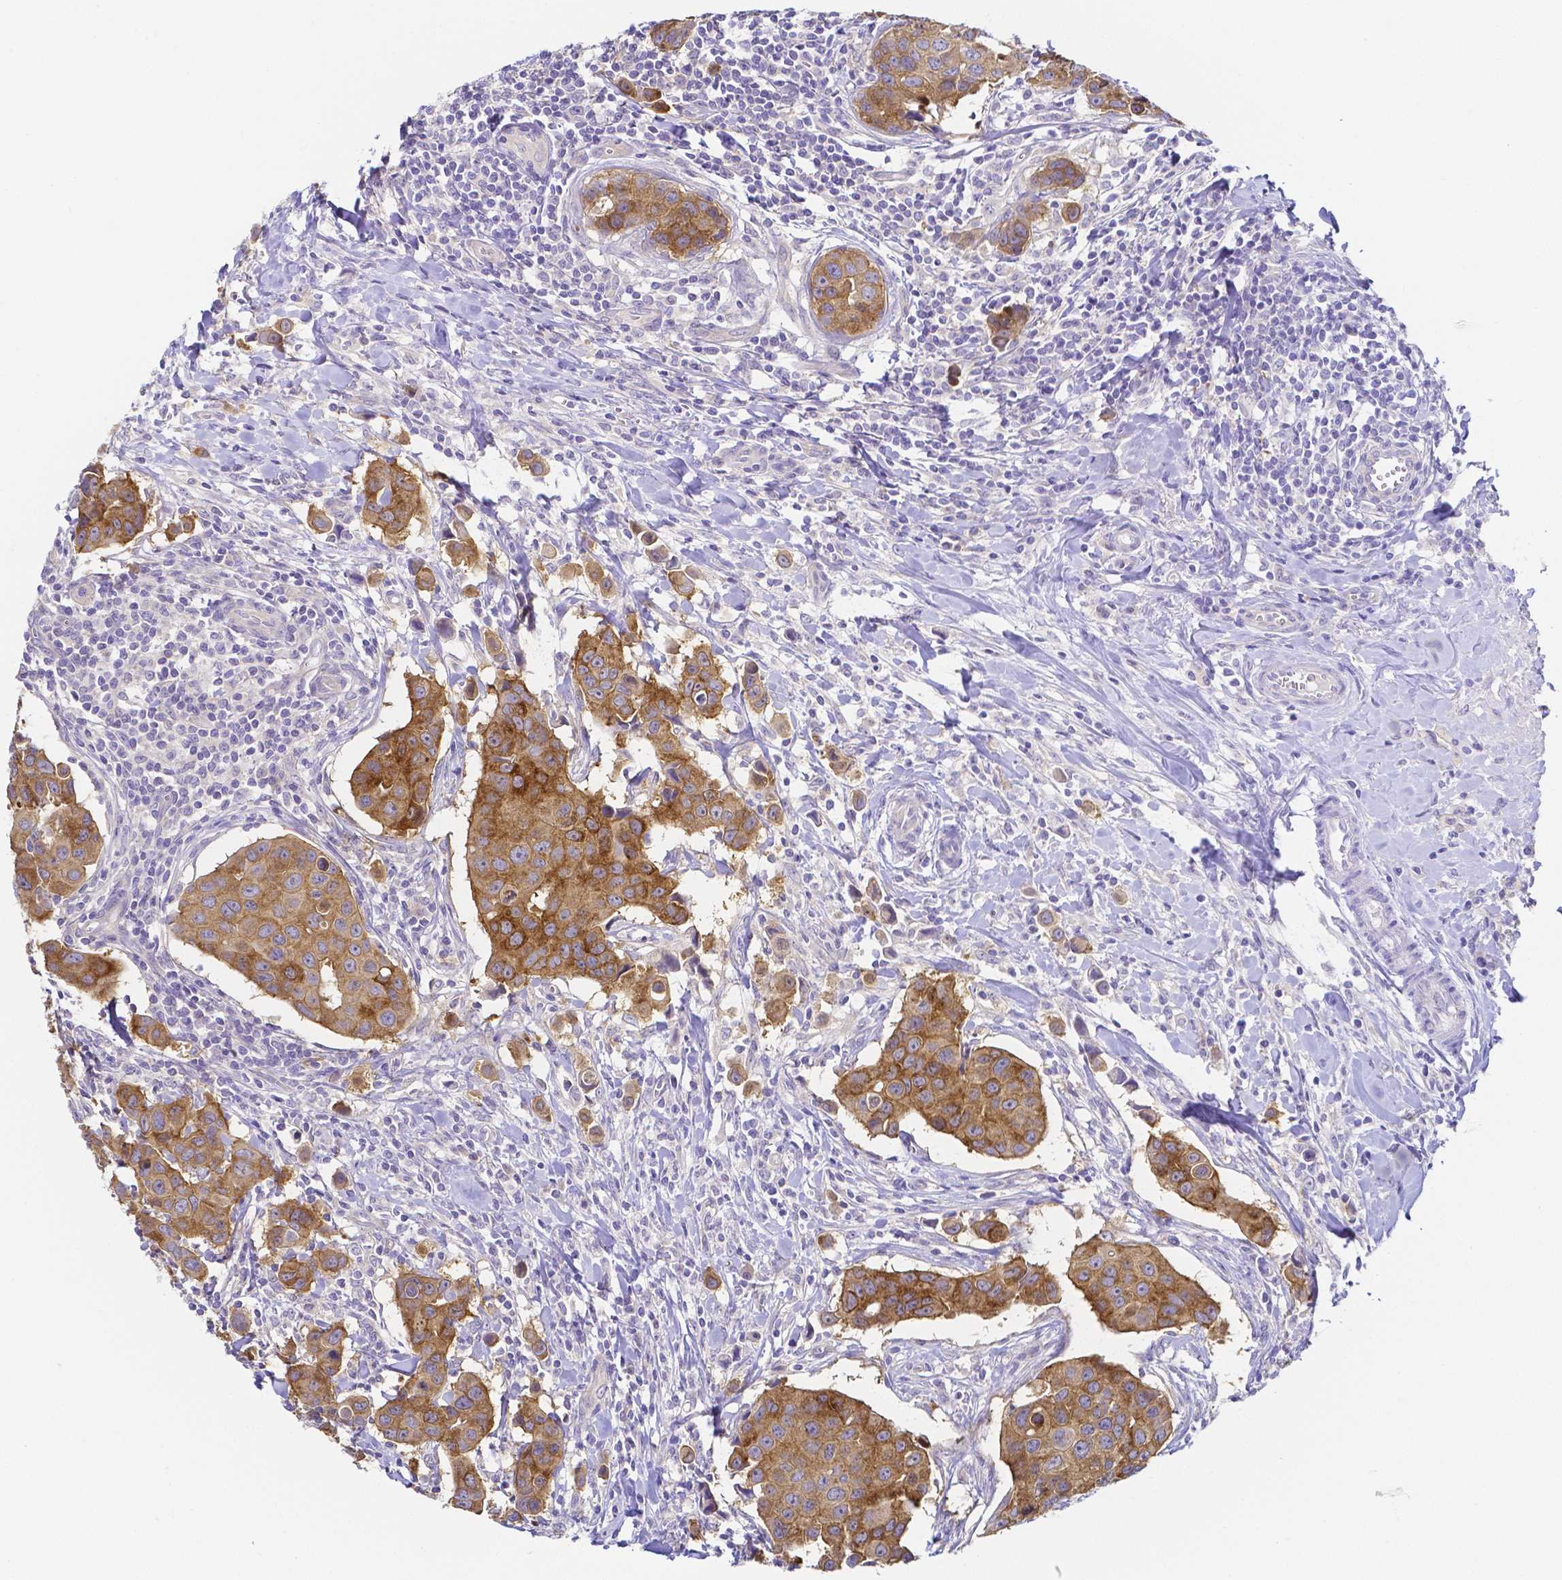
{"staining": {"intensity": "moderate", "quantity": ">75%", "location": "cytoplasmic/membranous"}, "tissue": "breast cancer", "cell_type": "Tumor cells", "image_type": "cancer", "snomed": [{"axis": "morphology", "description": "Duct carcinoma"}, {"axis": "topography", "description": "Breast"}], "caption": "Tumor cells show medium levels of moderate cytoplasmic/membranous expression in approximately >75% of cells in breast cancer (invasive ductal carcinoma). Immunohistochemistry (ihc) stains the protein of interest in brown and the nuclei are stained blue.", "gene": "PKP3", "patient": {"sex": "female", "age": 24}}